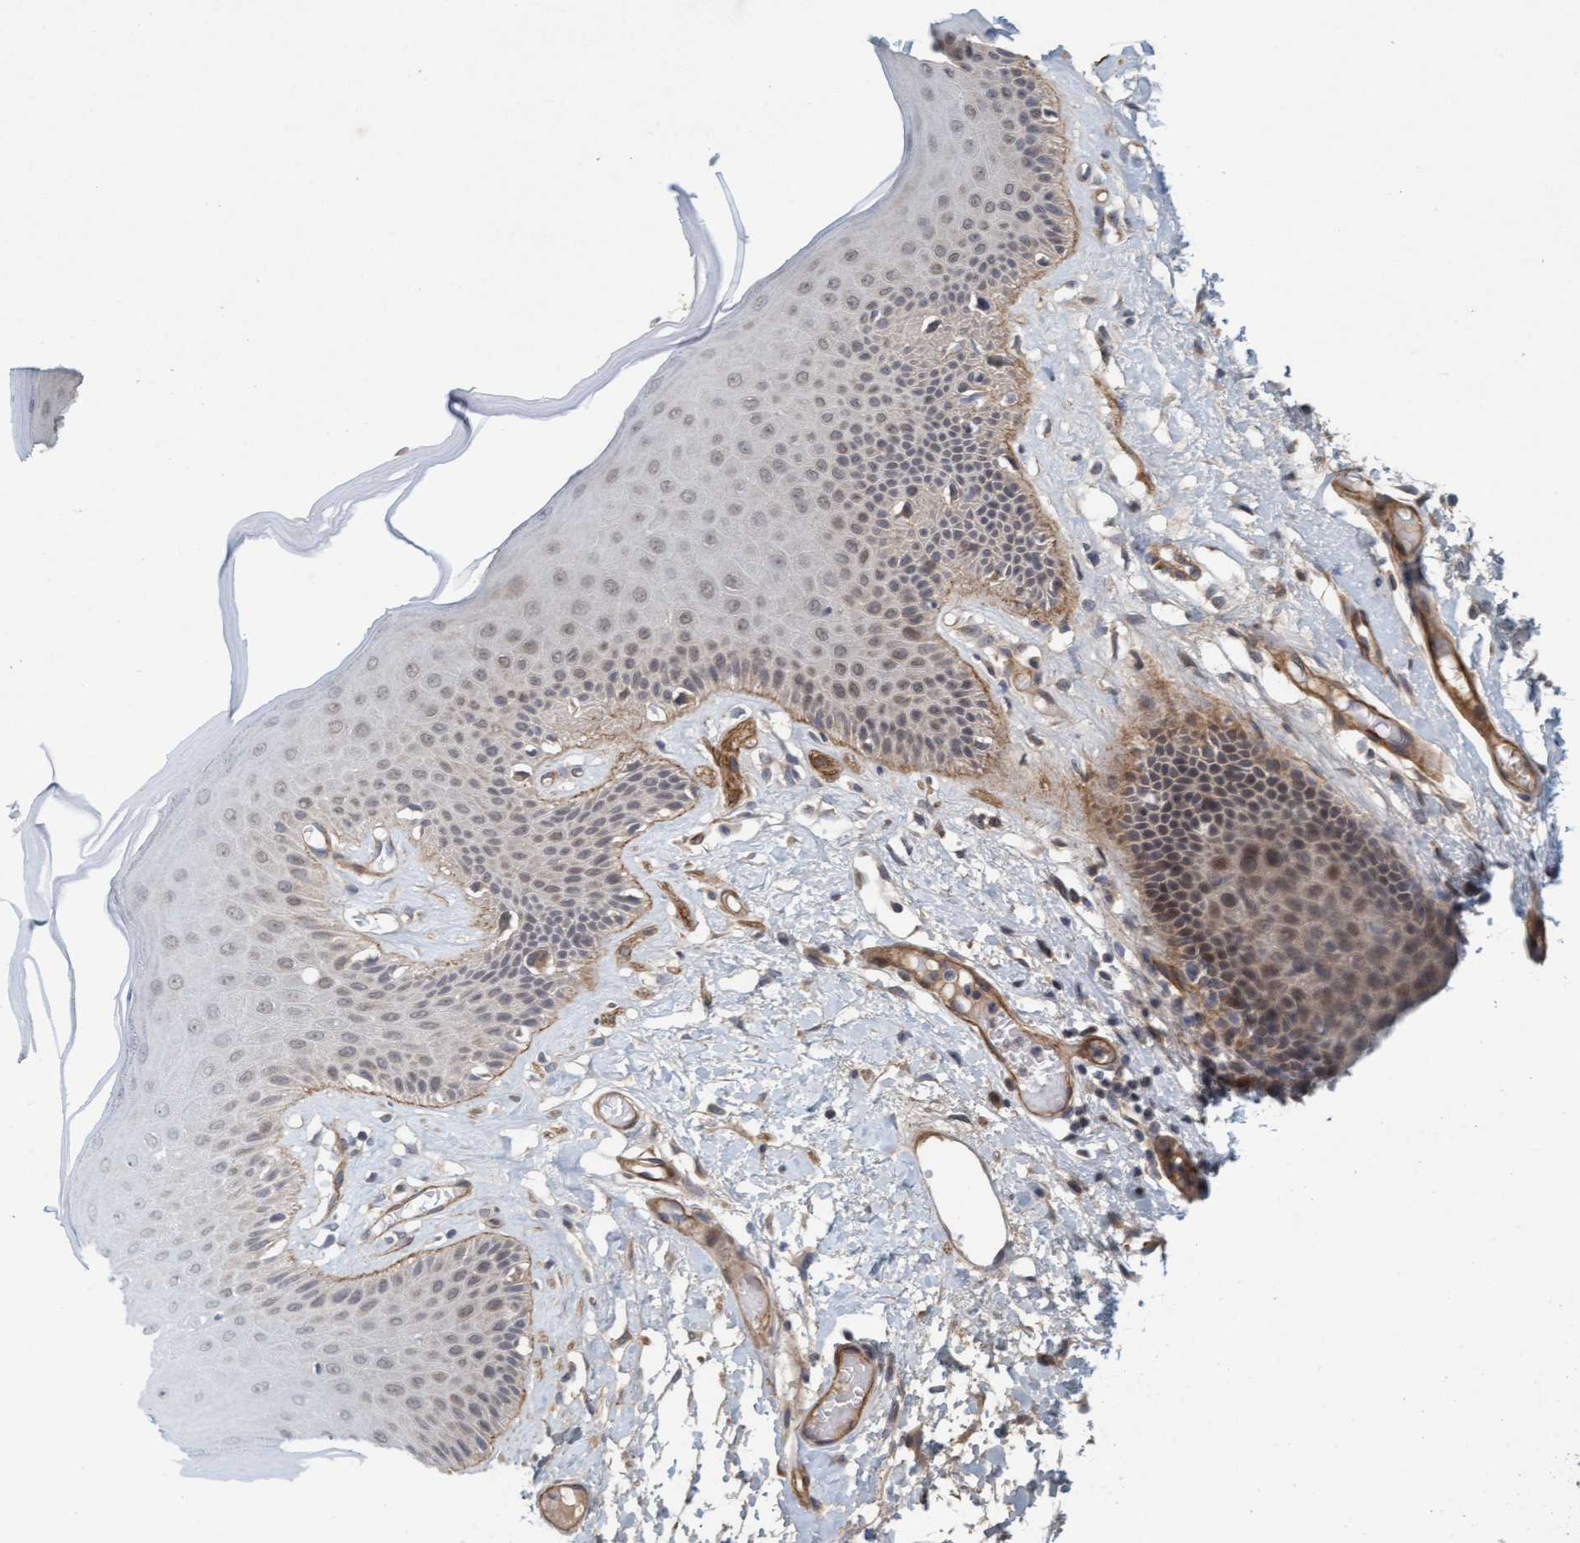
{"staining": {"intensity": "weak", "quantity": "25%-75%", "location": "cytoplasmic/membranous,nuclear"}, "tissue": "skin", "cell_type": "Epidermal cells", "image_type": "normal", "snomed": [{"axis": "morphology", "description": "Normal tissue, NOS"}, {"axis": "topography", "description": "Vulva"}], "caption": "A brown stain labels weak cytoplasmic/membranous,nuclear positivity of a protein in epidermal cells of benign skin. (Brightfield microscopy of DAB IHC at high magnification).", "gene": "TSTD2", "patient": {"sex": "female", "age": 73}}